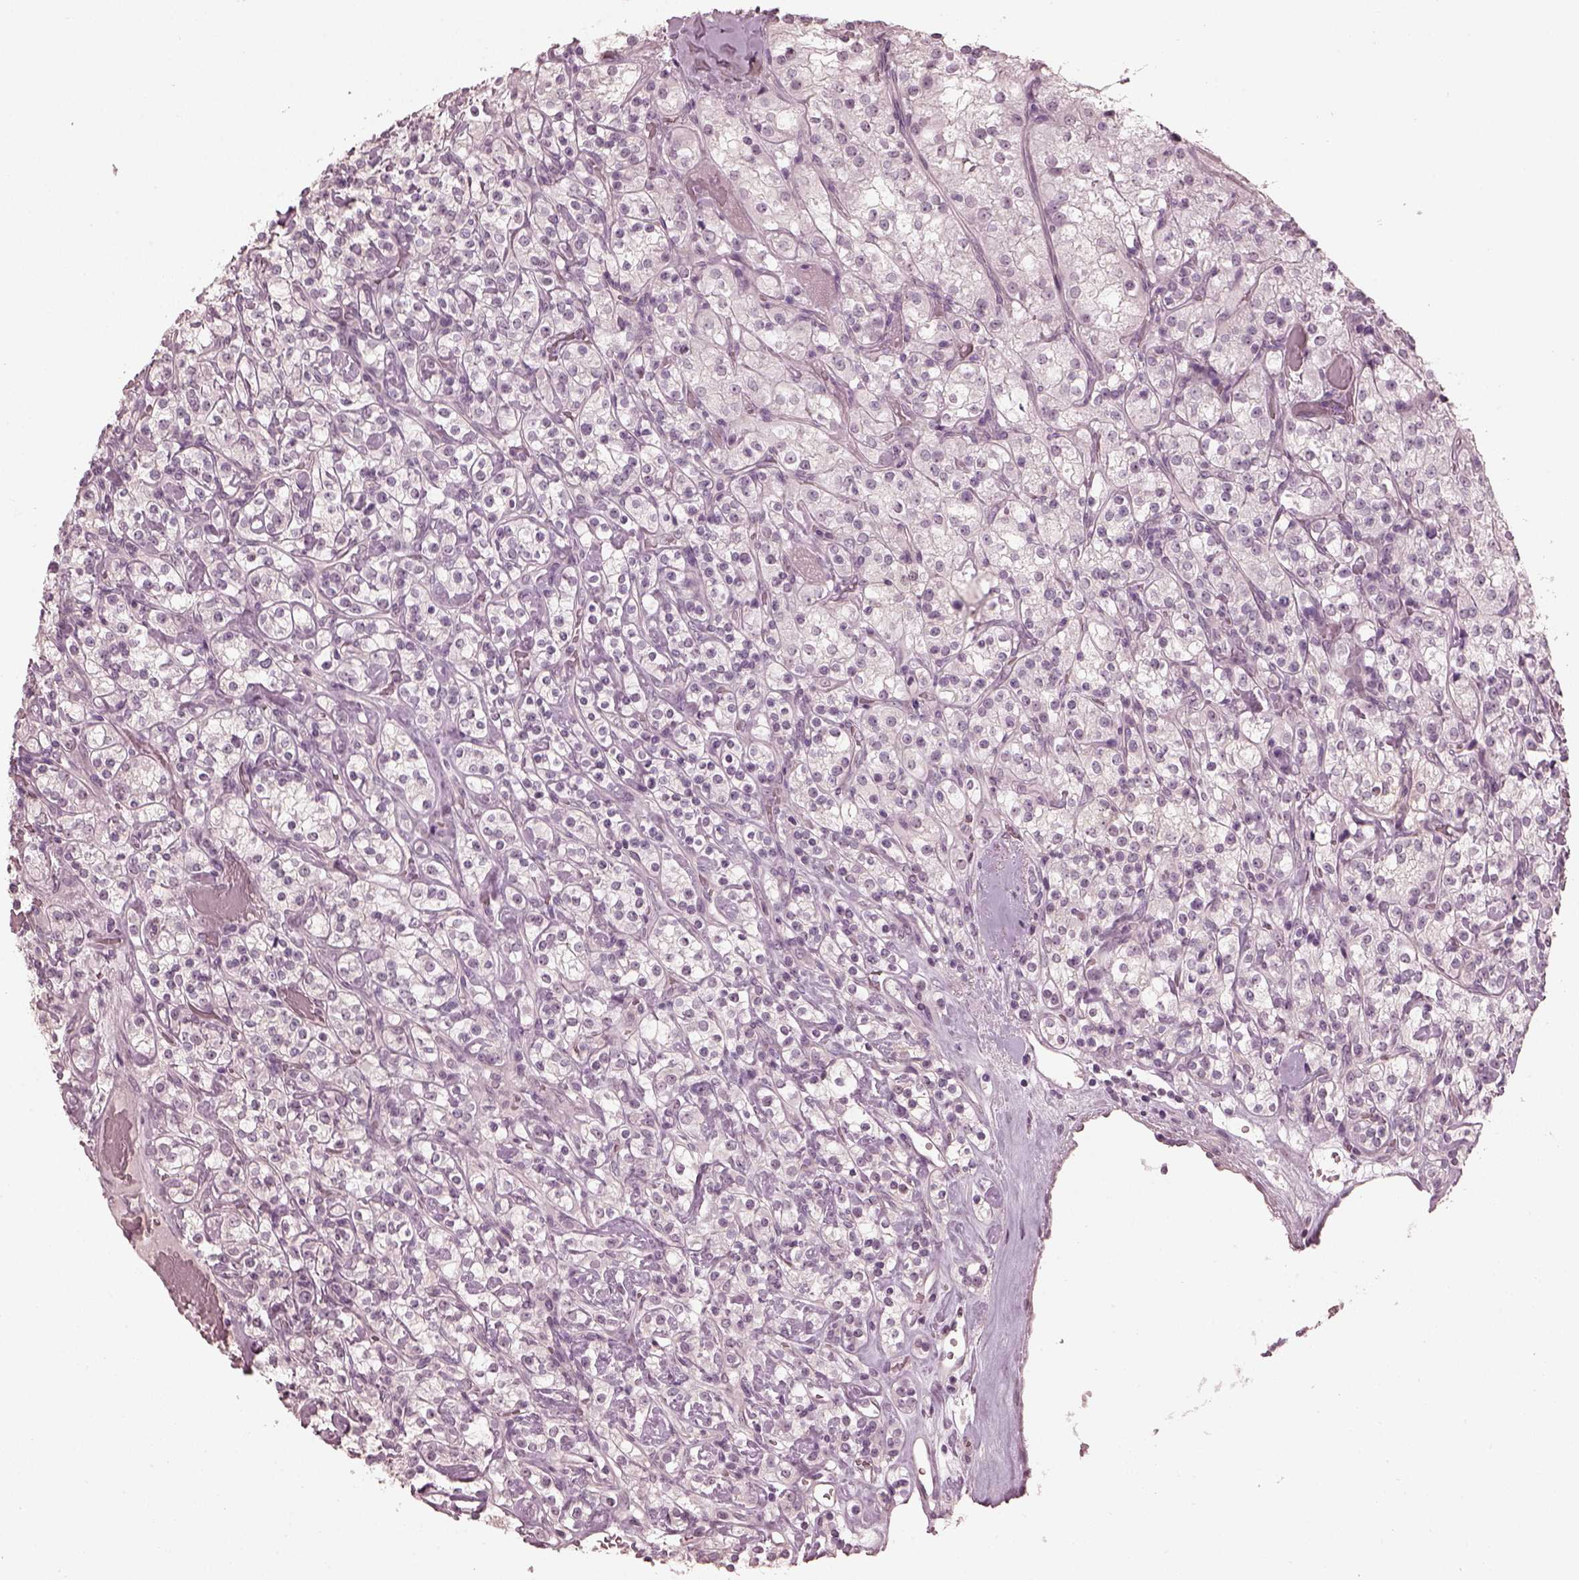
{"staining": {"intensity": "negative", "quantity": "none", "location": "none"}, "tissue": "renal cancer", "cell_type": "Tumor cells", "image_type": "cancer", "snomed": [{"axis": "morphology", "description": "Adenocarcinoma, NOS"}, {"axis": "topography", "description": "Kidney"}], "caption": "Immunohistochemistry (IHC) image of neoplastic tissue: human adenocarcinoma (renal) stained with DAB (3,3'-diaminobenzidine) demonstrates no significant protein positivity in tumor cells. (DAB (3,3'-diaminobenzidine) IHC, high magnification).", "gene": "OPTC", "patient": {"sex": "male", "age": 77}}